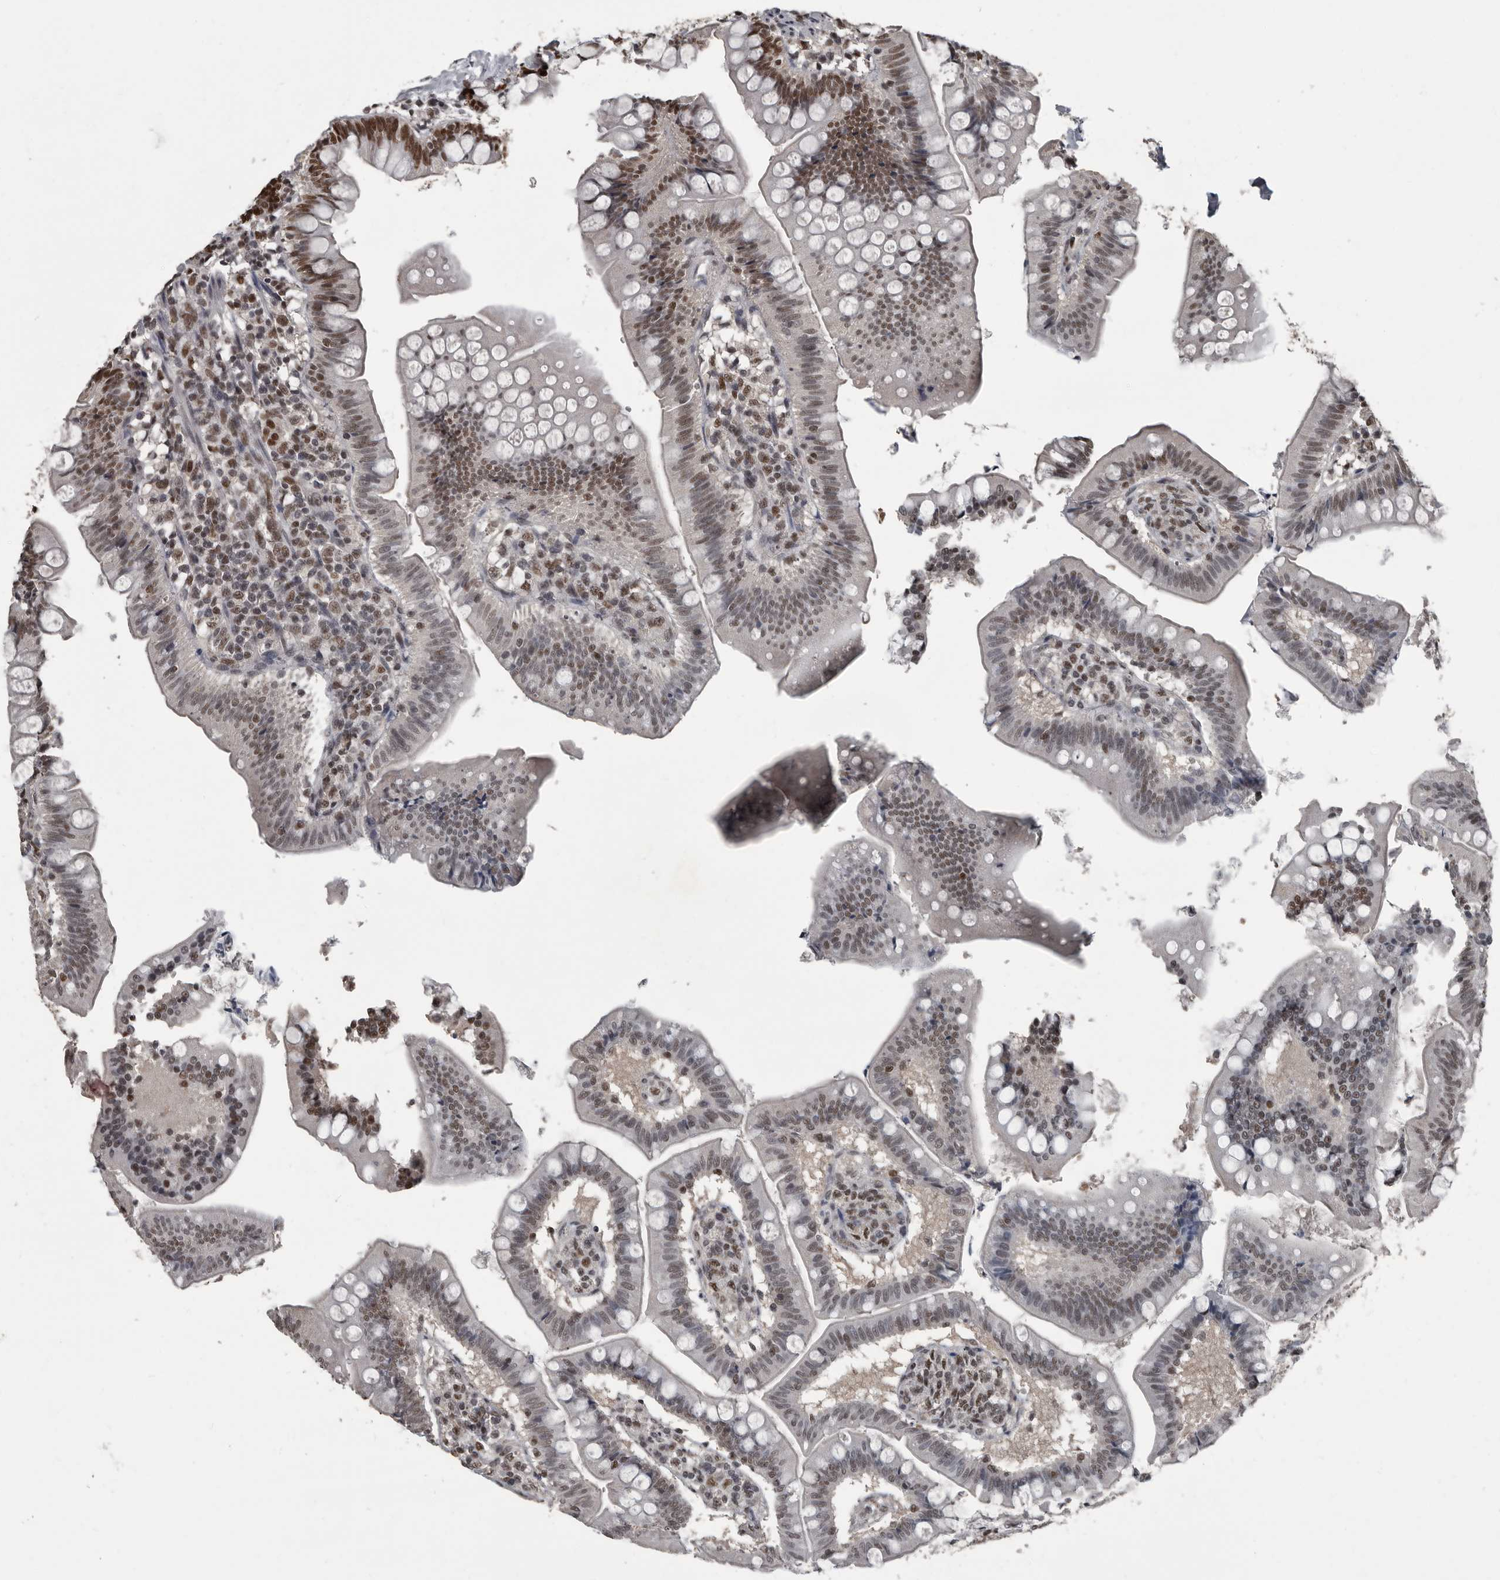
{"staining": {"intensity": "moderate", "quantity": ">75%", "location": "nuclear"}, "tissue": "small intestine", "cell_type": "Glandular cells", "image_type": "normal", "snomed": [{"axis": "morphology", "description": "Normal tissue, NOS"}, {"axis": "topography", "description": "Small intestine"}], "caption": "Protein positivity by IHC exhibits moderate nuclear staining in approximately >75% of glandular cells in benign small intestine.", "gene": "CHD1L", "patient": {"sex": "male", "age": 7}}